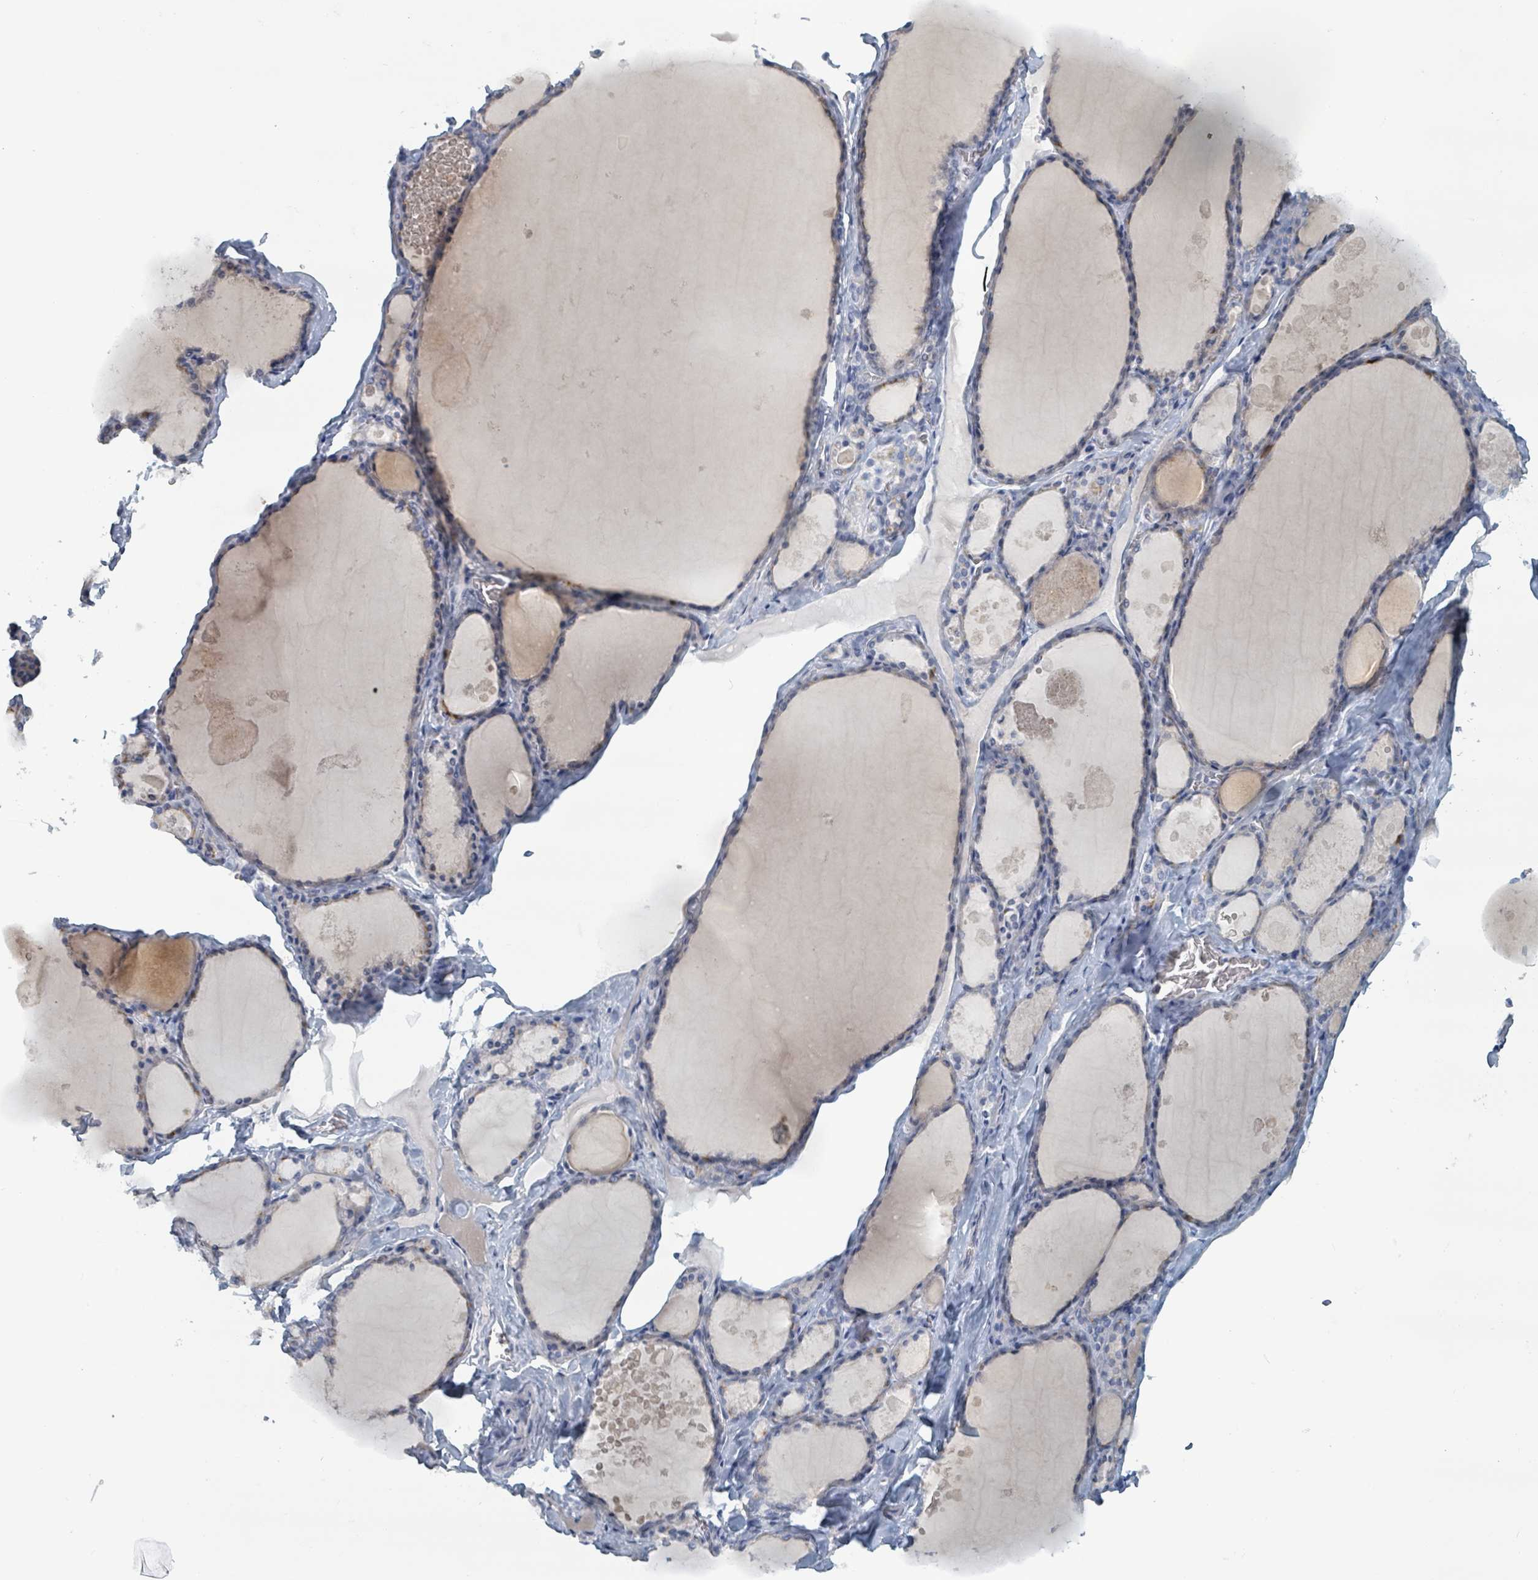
{"staining": {"intensity": "weak", "quantity": "<25%", "location": "cytoplasmic/membranous"}, "tissue": "thyroid gland", "cell_type": "Glandular cells", "image_type": "normal", "snomed": [{"axis": "morphology", "description": "Normal tissue, NOS"}, {"axis": "topography", "description": "Thyroid gland"}], "caption": "Thyroid gland stained for a protein using IHC reveals no positivity glandular cells.", "gene": "HEATR5A", "patient": {"sex": "male", "age": 56}}